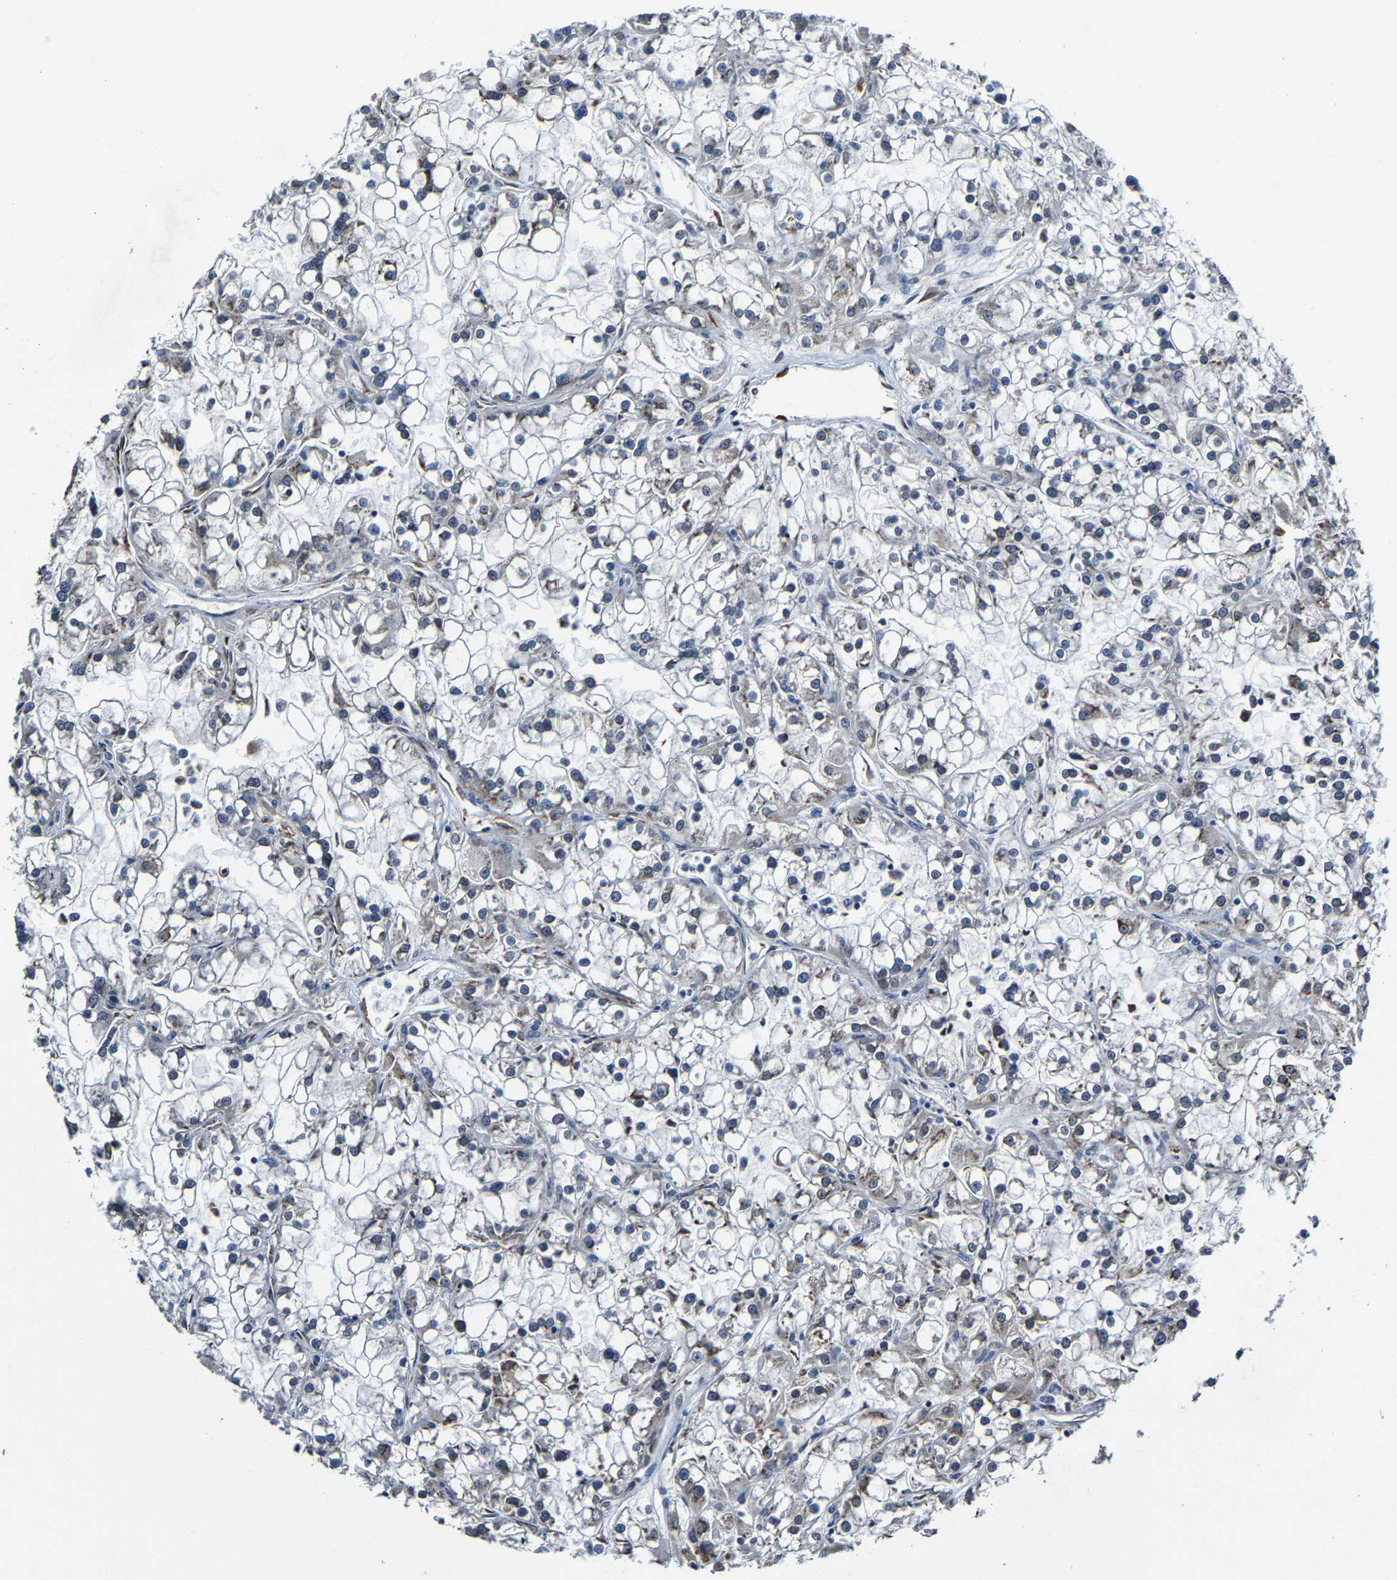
{"staining": {"intensity": "weak", "quantity": "<25%", "location": "cytoplasmic/membranous"}, "tissue": "renal cancer", "cell_type": "Tumor cells", "image_type": "cancer", "snomed": [{"axis": "morphology", "description": "Adenocarcinoma, NOS"}, {"axis": "topography", "description": "Kidney"}], "caption": "This is an immunohistochemistry (IHC) photomicrograph of human renal adenocarcinoma. There is no expression in tumor cells.", "gene": "METTL1", "patient": {"sex": "female", "age": 52}}